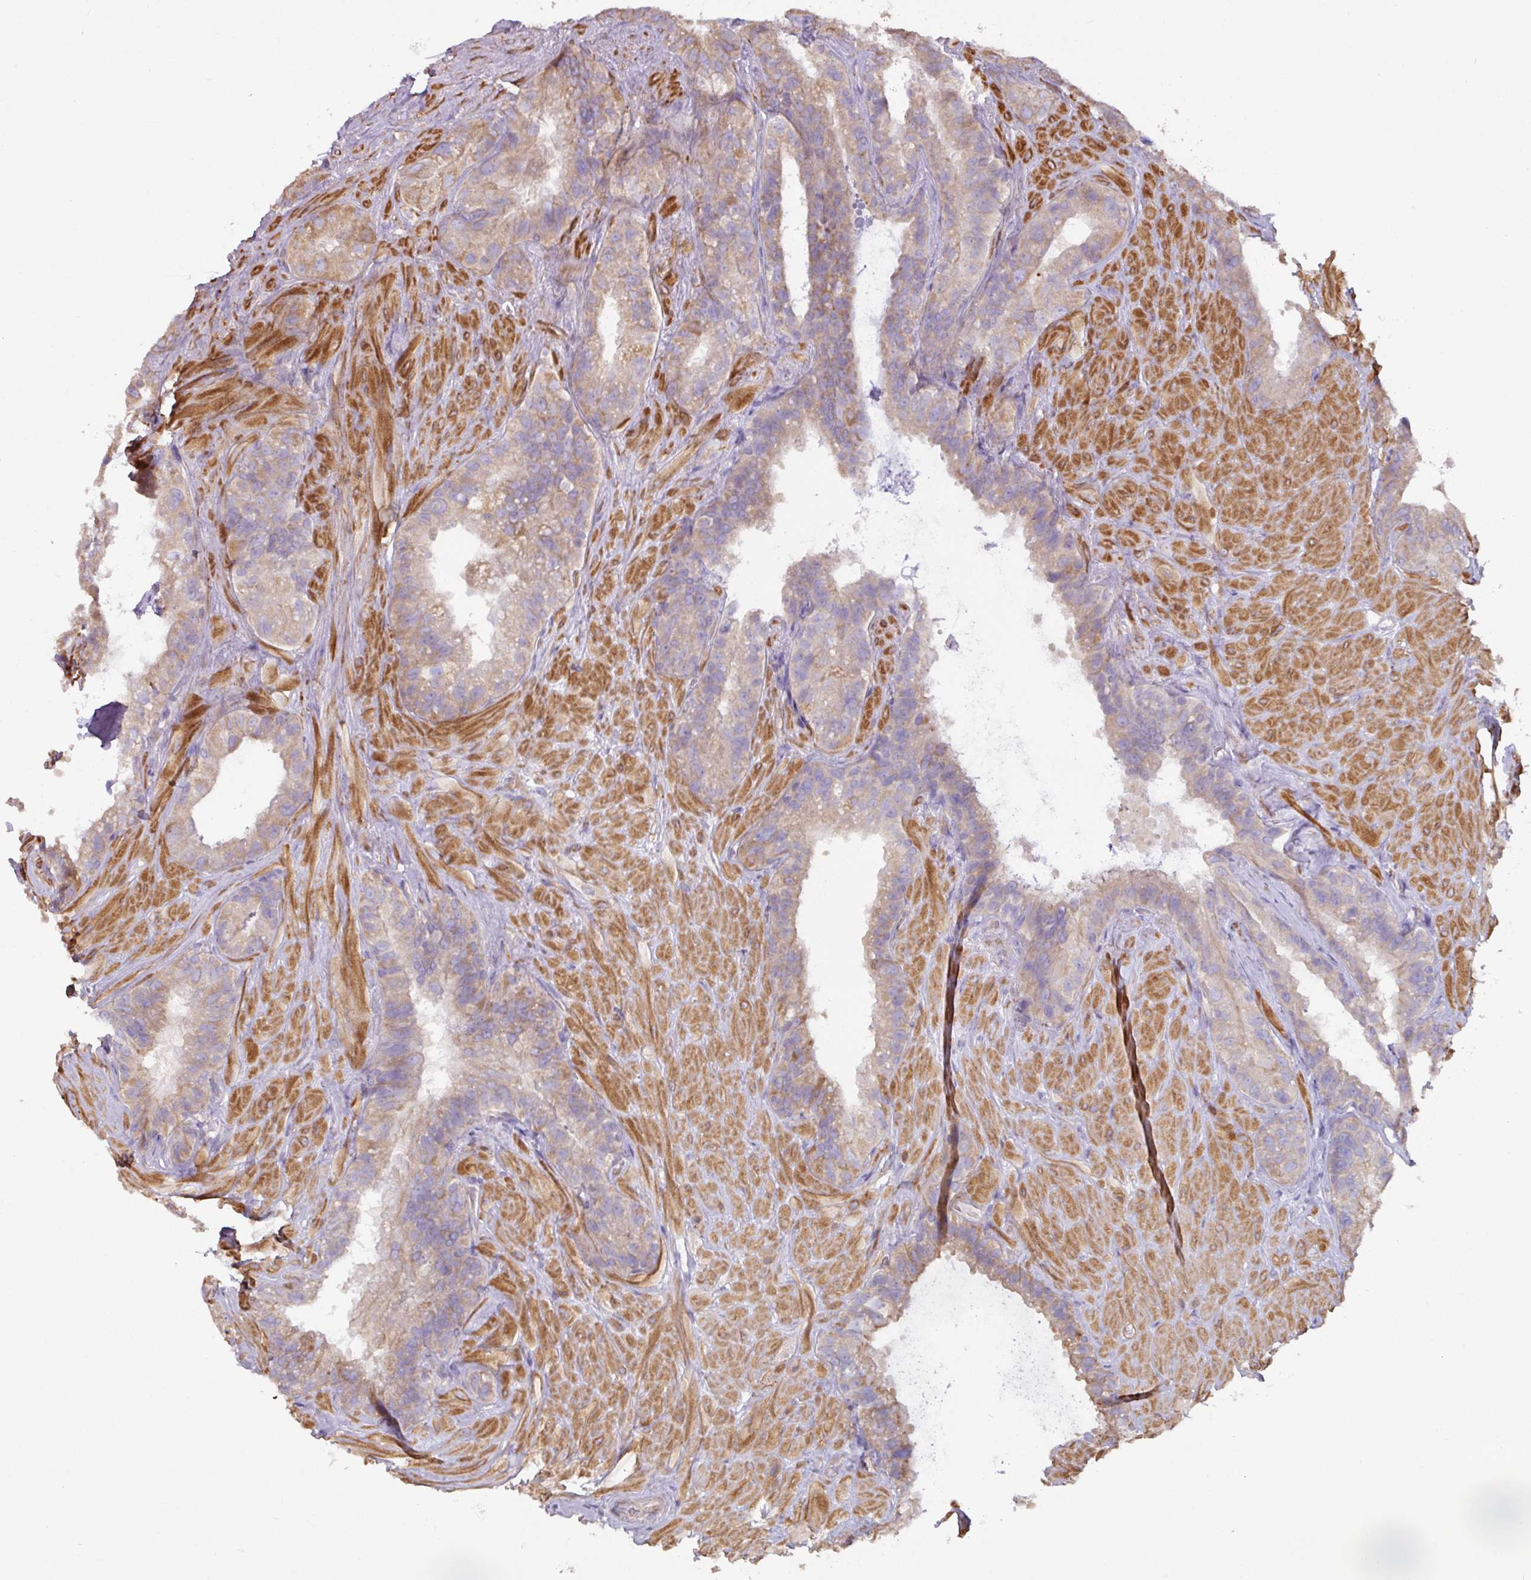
{"staining": {"intensity": "weak", "quantity": "25%-75%", "location": "cytoplasmic/membranous"}, "tissue": "seminal vesicle", "cell_type": "Glandular cells", "image_type": "normal", "snomed": [{"axis": "morphology", "description": "Normal tissue, NOS"}, {"axis": "topography", "description": "Seminal veicle"}, {"axis": "topography", "description": "Peripheral nerve tissue"}], "caption": "A brown stain highlights weak cytoplasmic/membranous staining of a protein in glandular cells of unremarkable seminal vesicle.", "gene": "MRRF", "patient": {"sex": "male", "age": 76}}